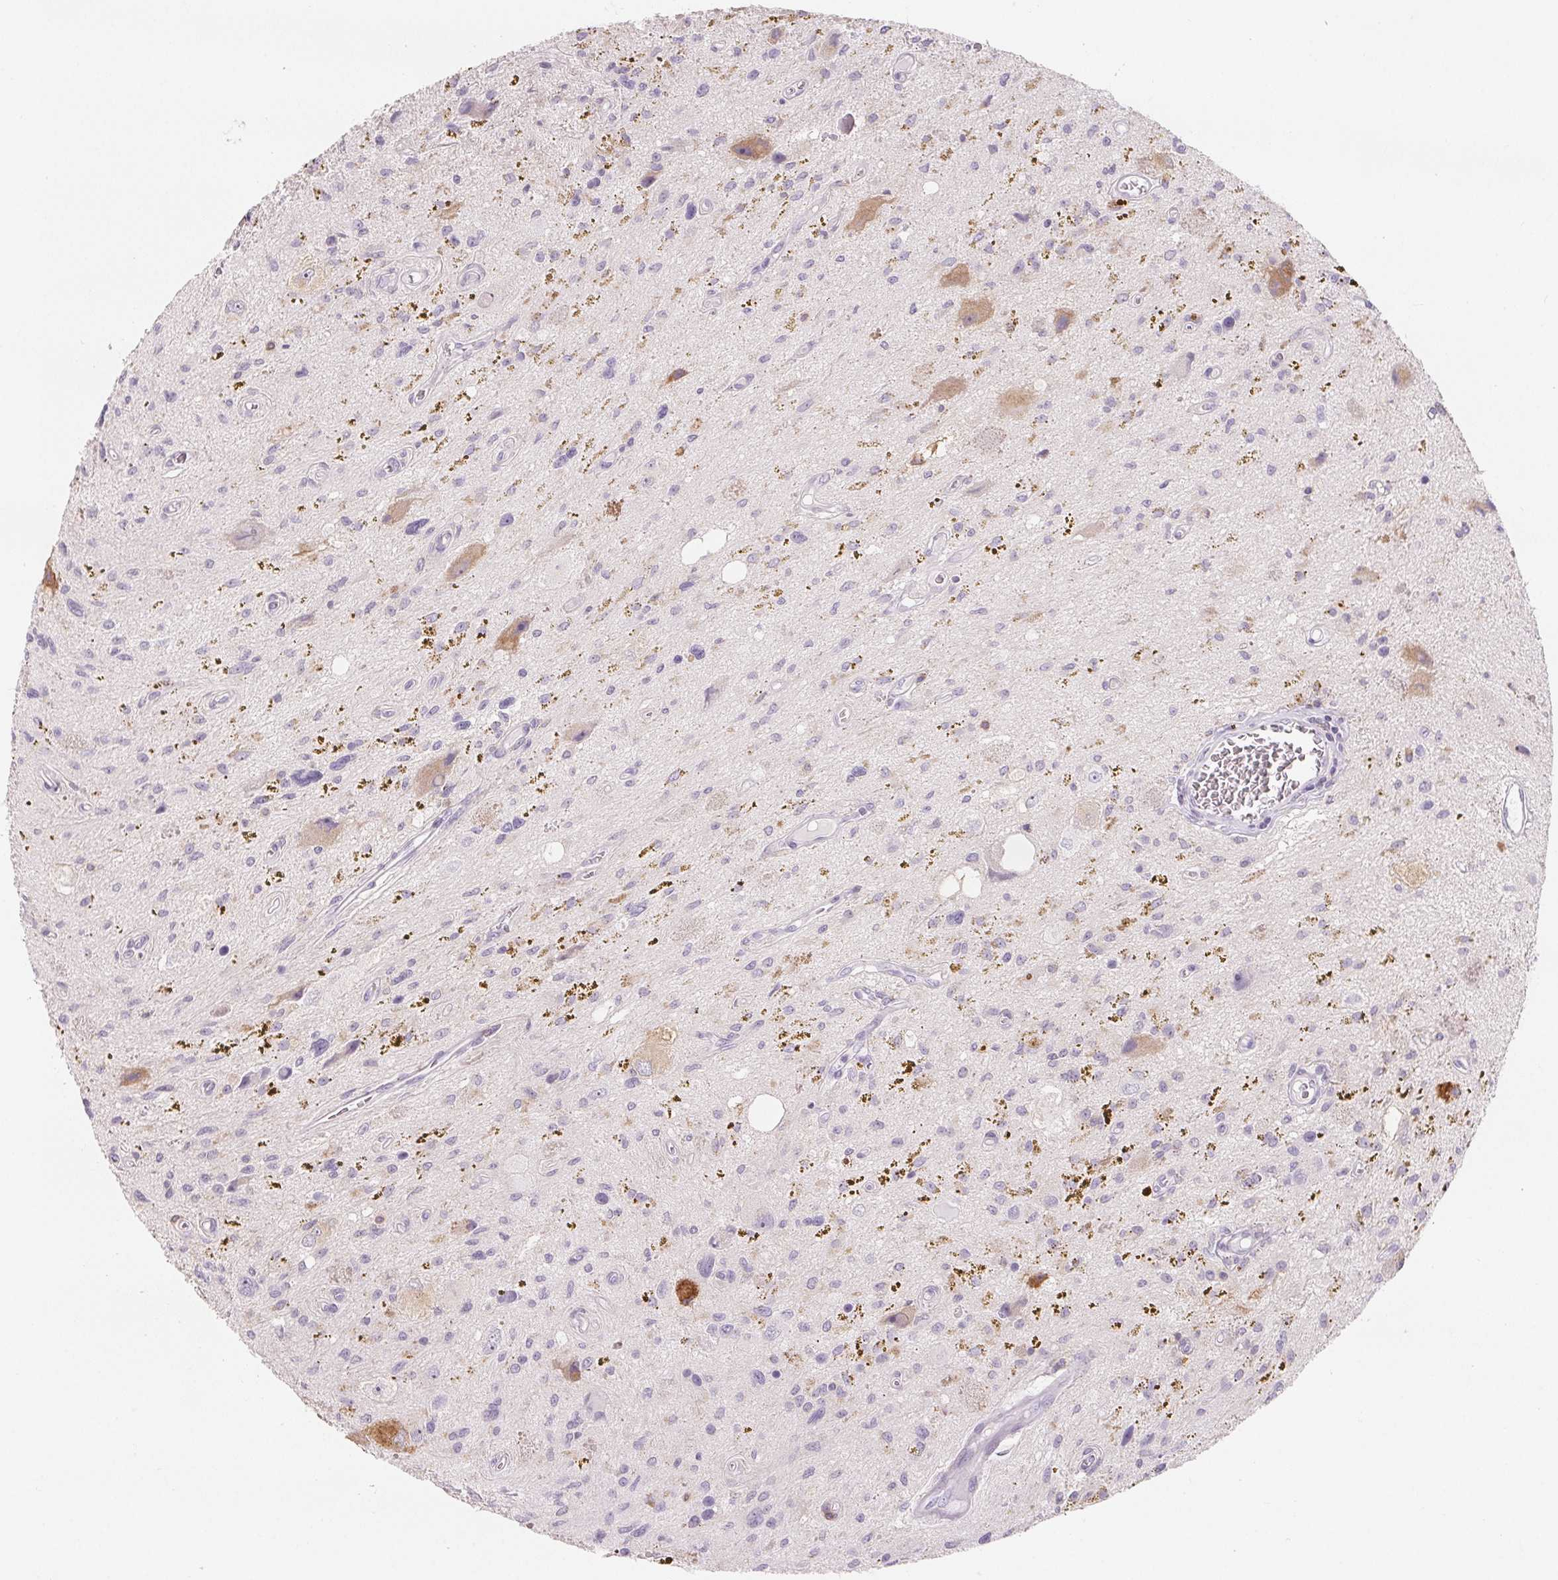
{"staining": {"intensity": "negative", "quantity": "none", "location": "none"}, "tissue": "glioma", "cell_type": "Tumor cells", "image_type": "cancer", "snomed": [{"axis": "morphology", "description": "Glioma, malignant, Low grade"}, {"axis": "topography", "description": "Cerebellum"}], "caption": "There is no significant positivity in tumor cells of low-grade glioma (malignant).", "gene": "CD69", "patient": {"sex": "female", "age": 14}}